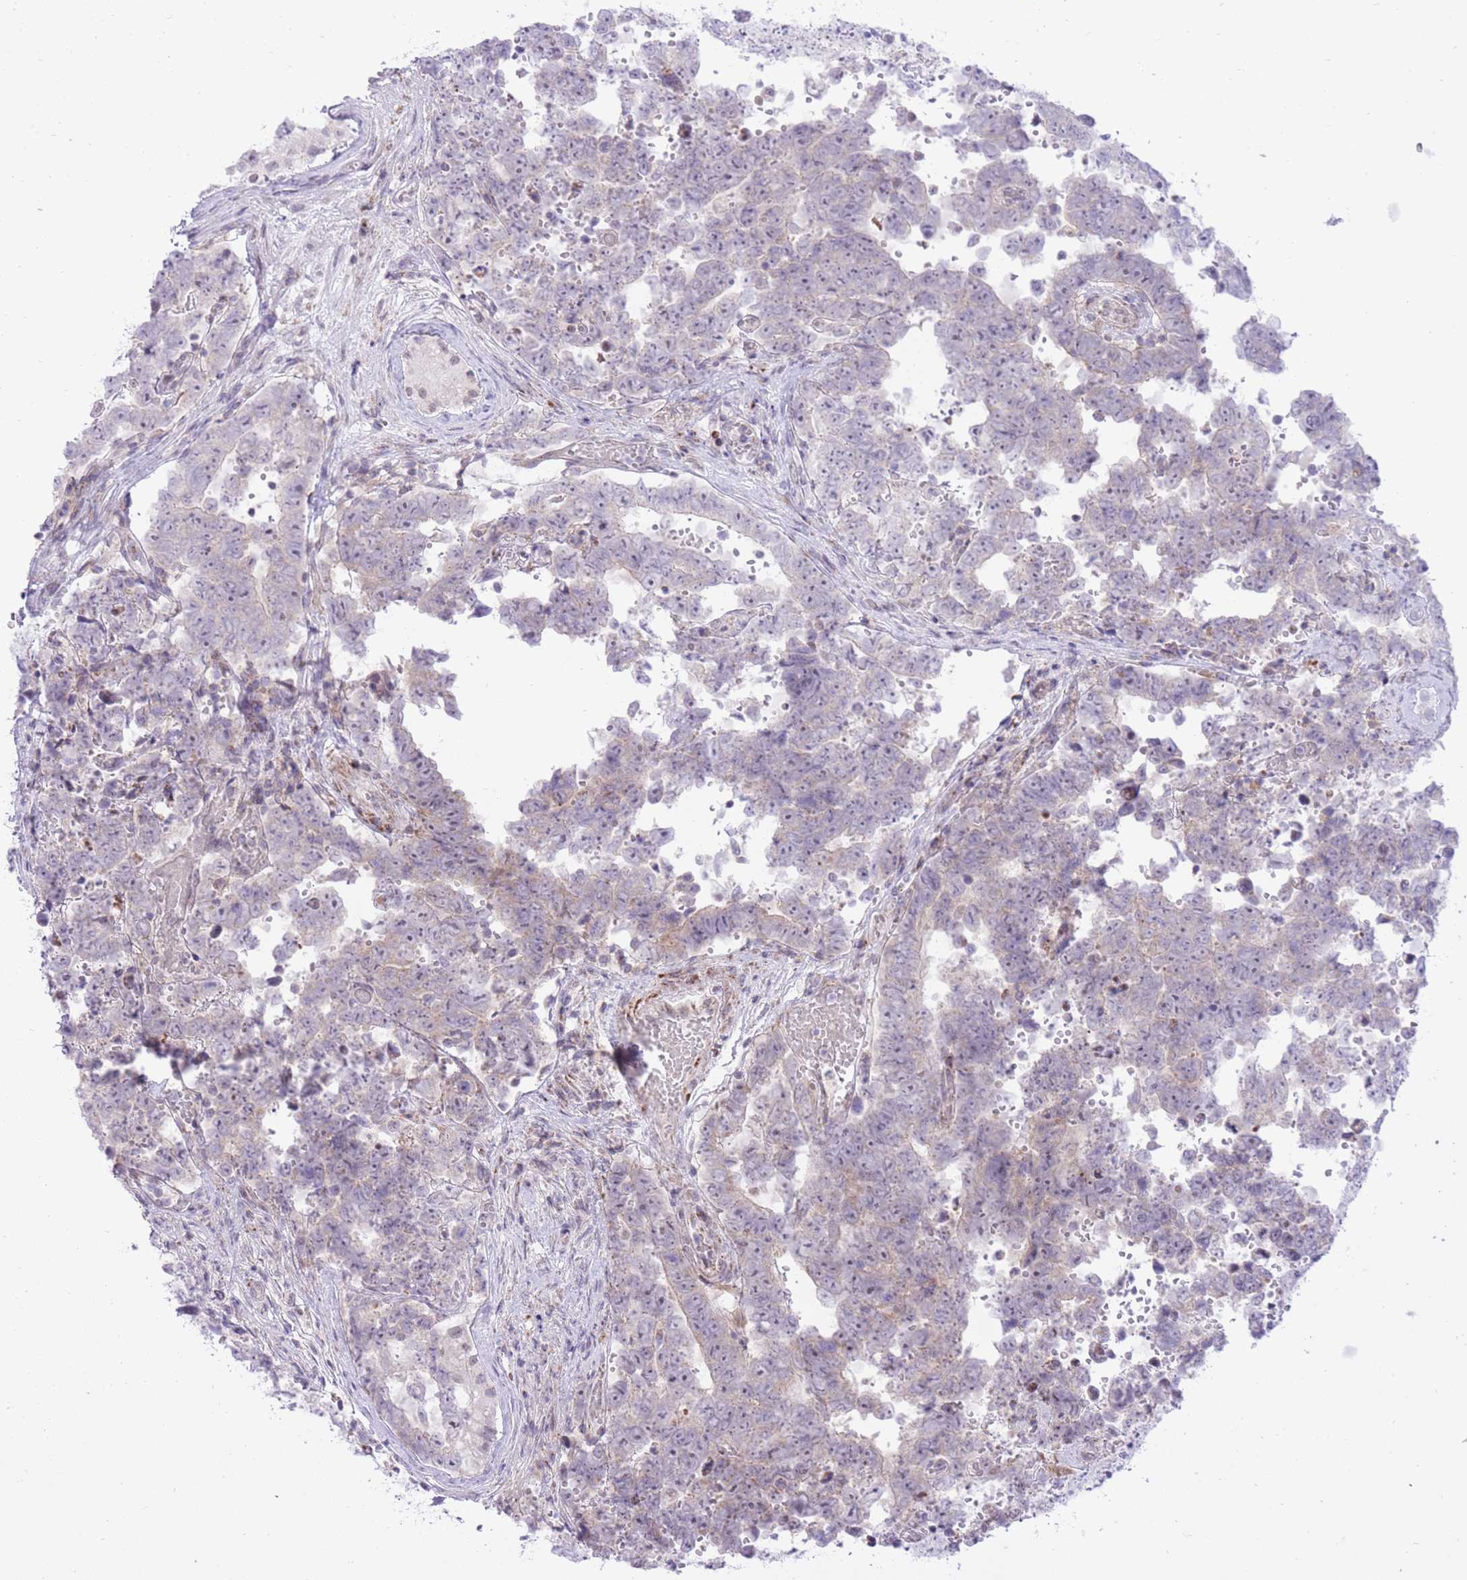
{"staining": {"intensity": "negative", "quantity": "none", "location": "none"}, "tissue": "testis cancer", "cell_type": "Tumor cells", "image_type": "cancer", "snomed": [{"axis": "morphology", "description": "Normal tissue, NOS"}, {"axis": "morphology", "description": "Carcinoma, Embryonal, NOS"}, {"axis": "topography", "description": "Testis"}, {"axis": "topography", "description": "Epididymis"}], "caption": "A photomicrograph of human testis cancer (embryonal carcinoma) is negative for staining in tumor cells. The staining is performed using DAB (3,3'-diaminobenzidine) brown chromogen with nuclei counter-stained in using hematoxylin.", "gene": "DENND2D", "patient": {"sex": "male", "age": 25}}